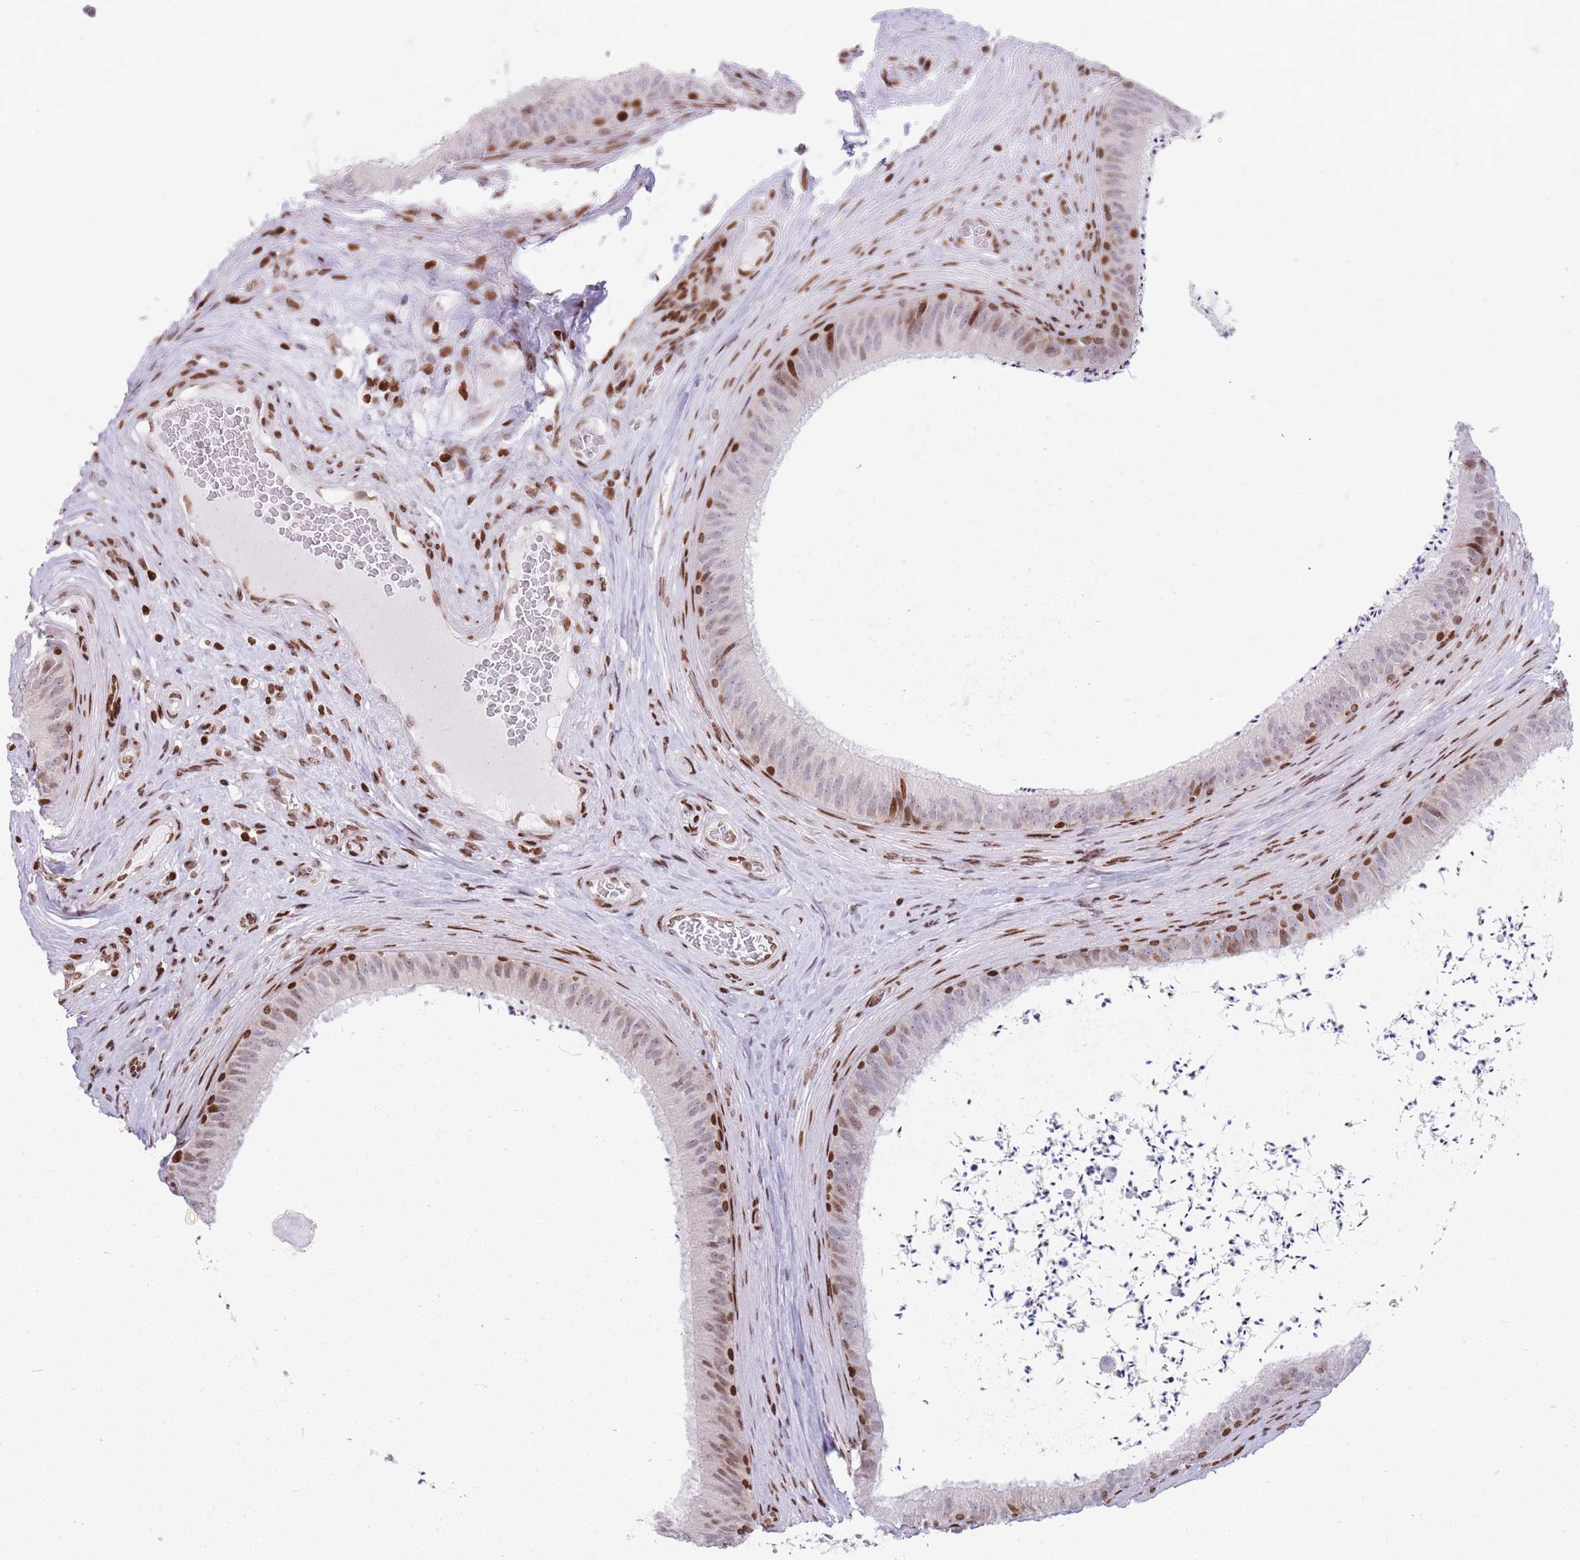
{"staining": {"intensity": "strong", "quantity": "25%-75%", "location": "nuclear"}, "tissue": "epididymis", "cell_type": "Glandular cells", "image_type": "normal", "snomed": [{"axis": "morphology", "description": "Normal tissue, NOS"}, {"axis": "topography", "description": "Testis"}, {"axis": "topography", "description": "Epididymis"}], "caption": "A high amount of strong nuclear expression is identified in about 25%-75% of glandular cells in unremarkable epididymis. The staining was performed using DAB (3,3'-diaminobenzidine), with brown indicating positive protein expression. Nuclei are stained blue with hematoxylin.", "gene": "AK9", "patient": {"sex": "male", "age": 41}}